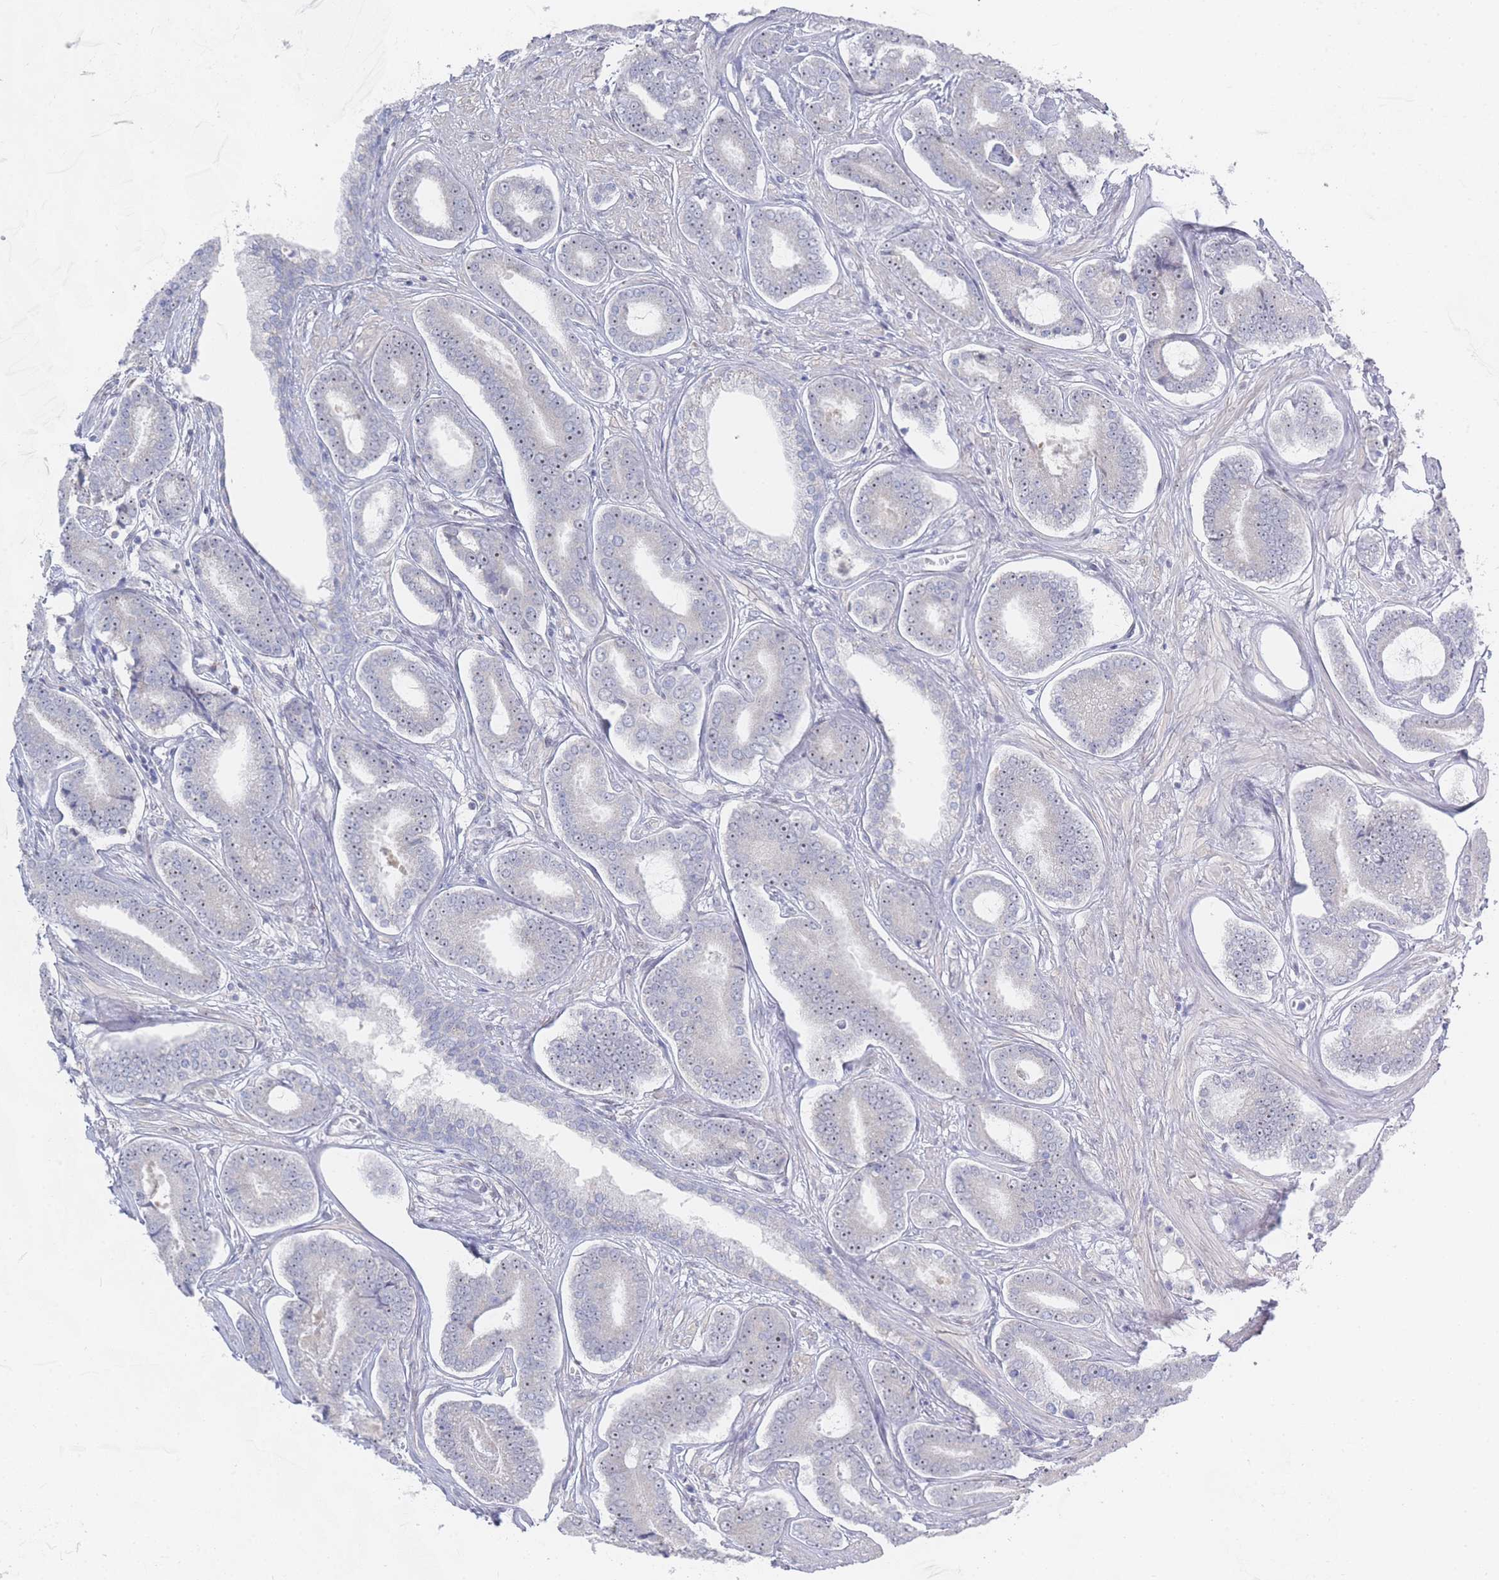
{"staining": {"intensity": "negative", "quantity": "none", "location": "none"}, "tissue": "prostate cancer", "cell_type": "Tumor cells", "image_type": "cancer", "snomed": [{"axis": "morphology", "description": "Adenocarcinoma, NOS"}, {"axis": "topography", "description": "Prostate and seminal vesicle, NOS"}], "caption": "Tumor cells are negative for brown protein staining in prostate adenocarcinoma. (Stains: DAB immunohistochemistry with hematoxylin counter stain, Microscopy: brightfield microscopy at high magnification).", "gene": "ZNF142", "patient": {"sex": "male", "age": 76}}